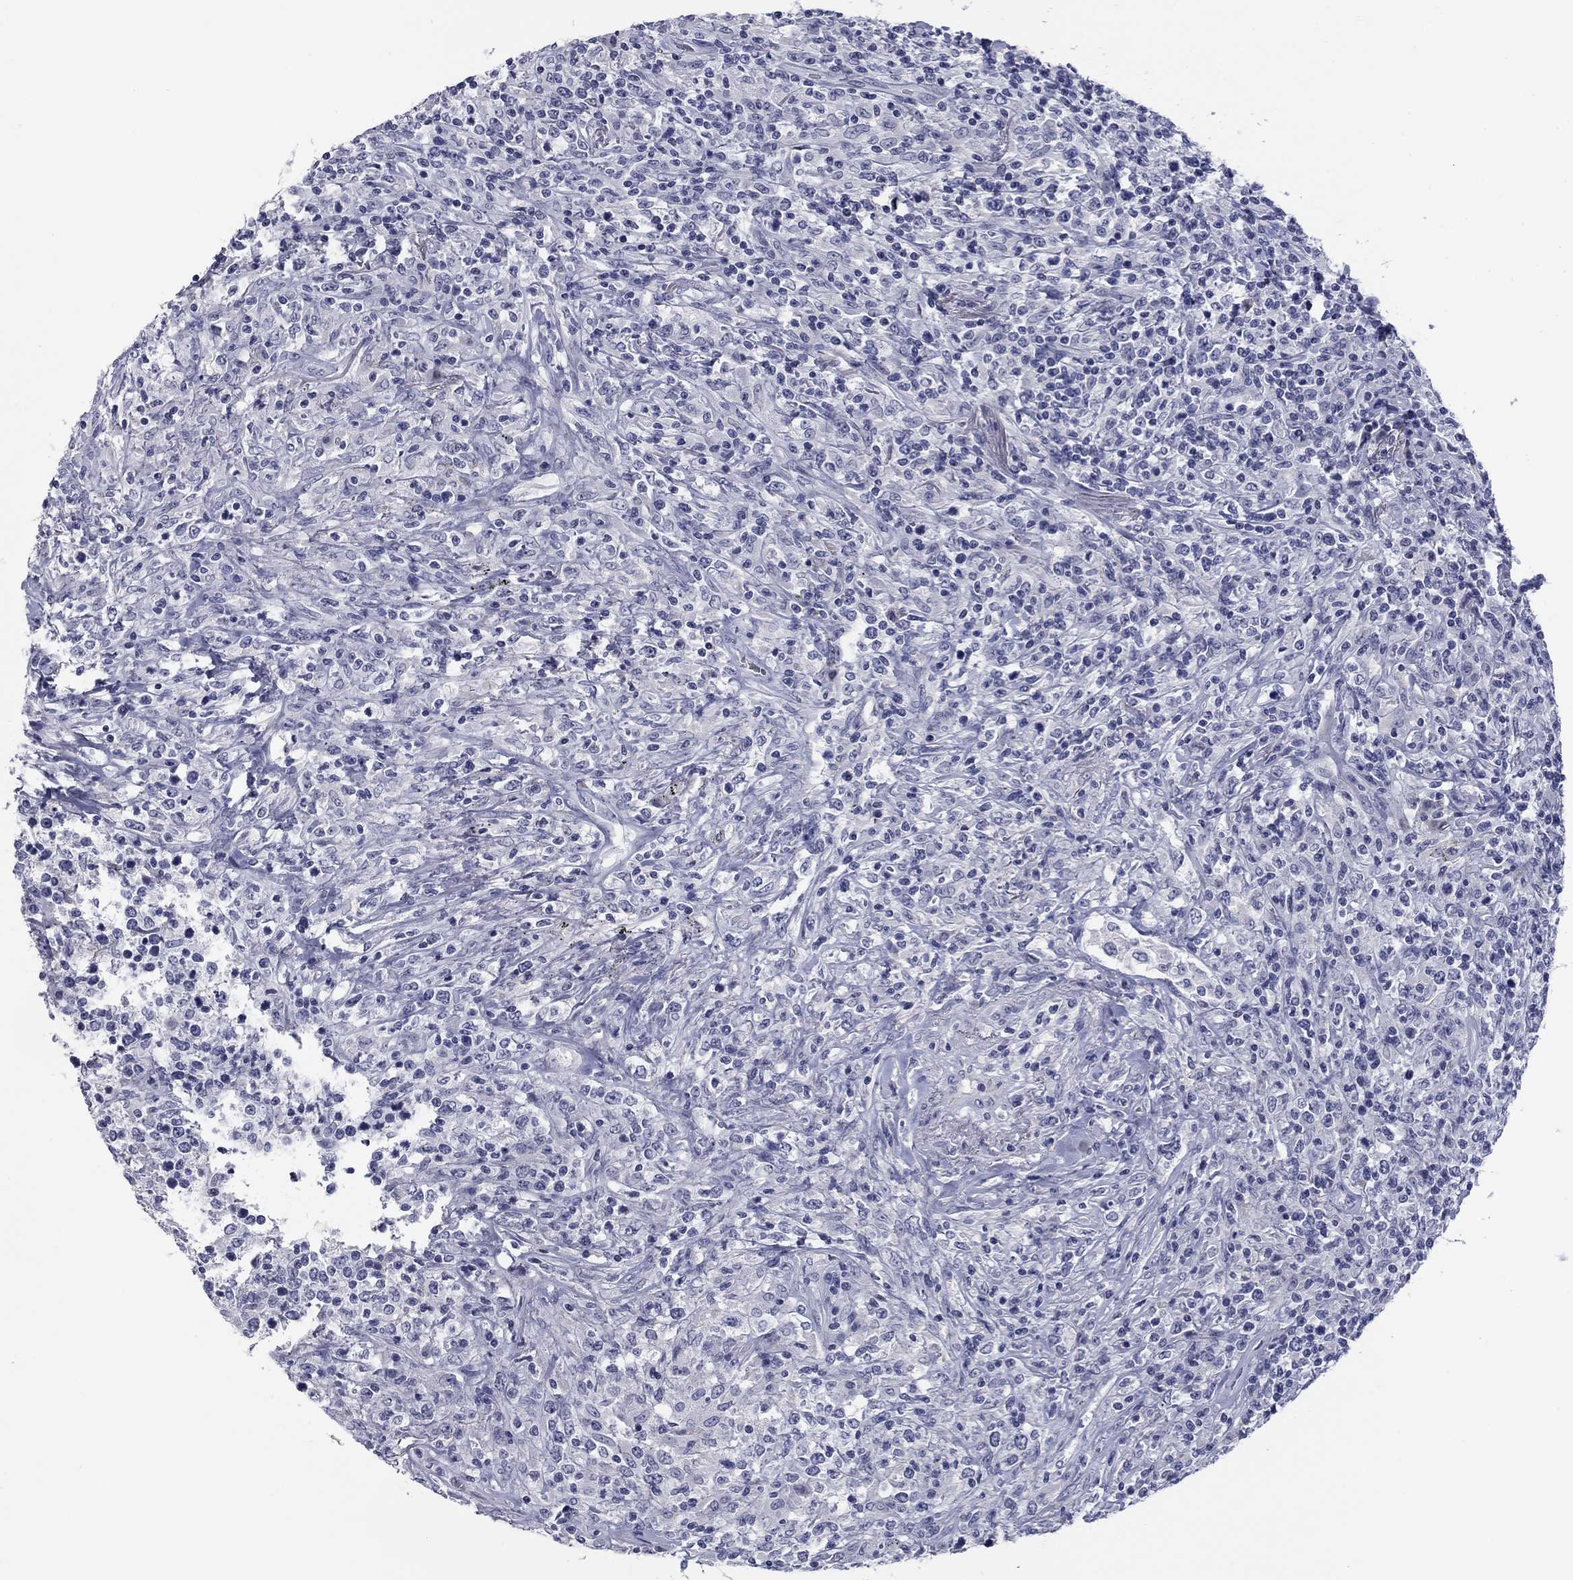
{"staining": {"intensity": "negative", "quantity": "none", "location": "none"}, "tissue": "lymphoma", "cell_type": "Tumor cells", "image_type": "cancer", "snomed": [{"axis": "morphology", "description": "Malignant lymphoma, non-Hodgkin's type, High grade"}, {"axis": "topography", "description": "Lung"}], "caption": "High magnification brightfield microscopy of lymphoma stained with DAB (3,3'-diaminobenzidine) (brown) and counterstained with hematoxylin (blue): tumor cells show no significant expression.", "gene": "ELAVL4", "patient": {"sex": "male", "age": 79}}